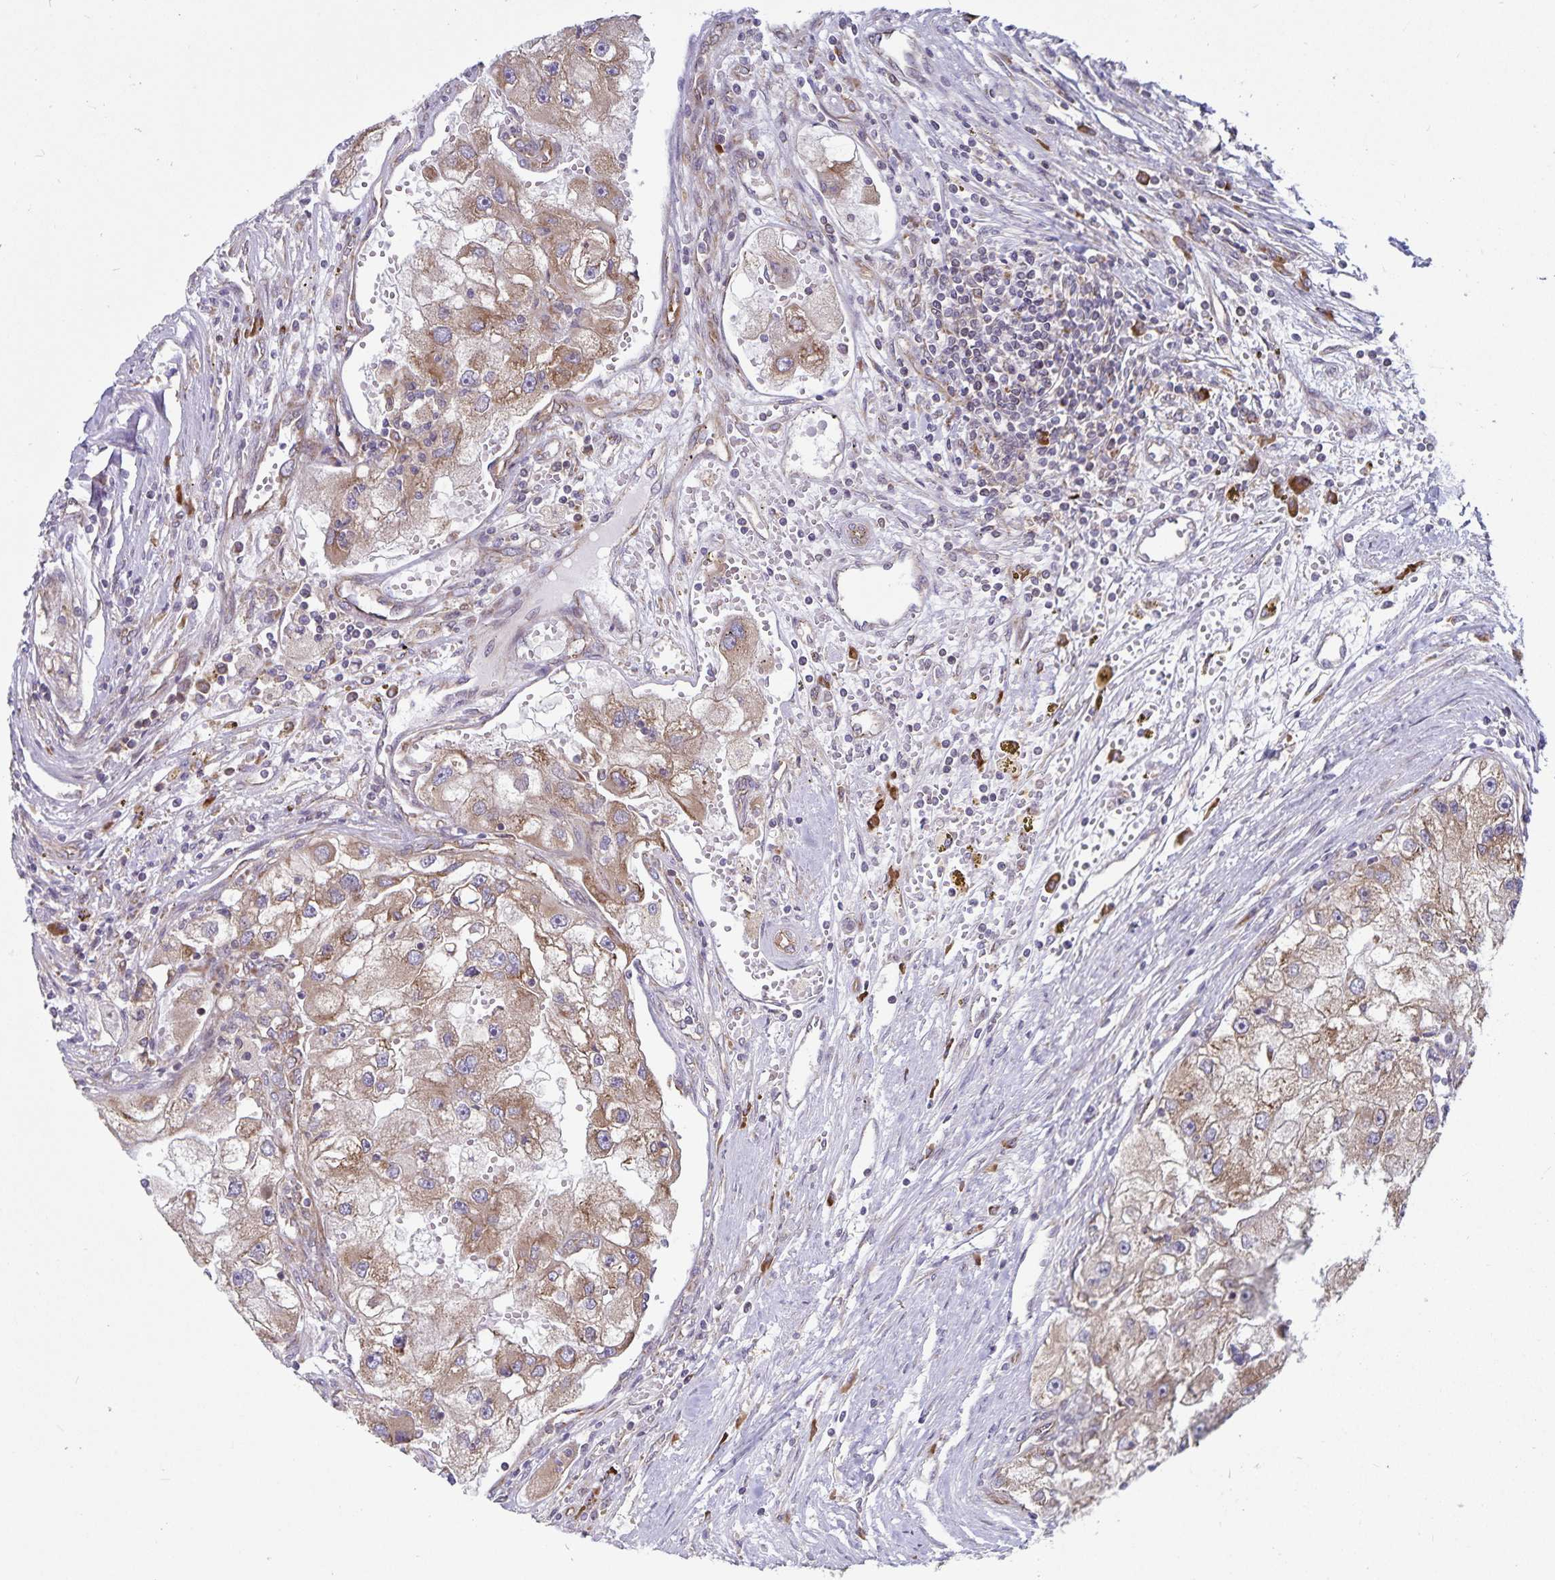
{"staining": {"intensity": "moderate", "quantity": ">75%", "location": "cytoplasmic/membranous"}, "tissue": "renal cancer", "cell_type": "Tumor cells", "image_type": "cancer", "snomed": [{"axis": "morphology", "description": "Adenocarcinoma, NOS"}, {"axis": "topography", "description": "Kidney"}], "caption": "Immunohistochemistry photomicrograph of human renal cancer stained for a protein (brown), which demonstrates medium levels of moderate cytoplasmic/membranous expression in approximately >75% of tumor cells.", "gene": "SEC62", "patient": {"sex": "male", "age": 63}}